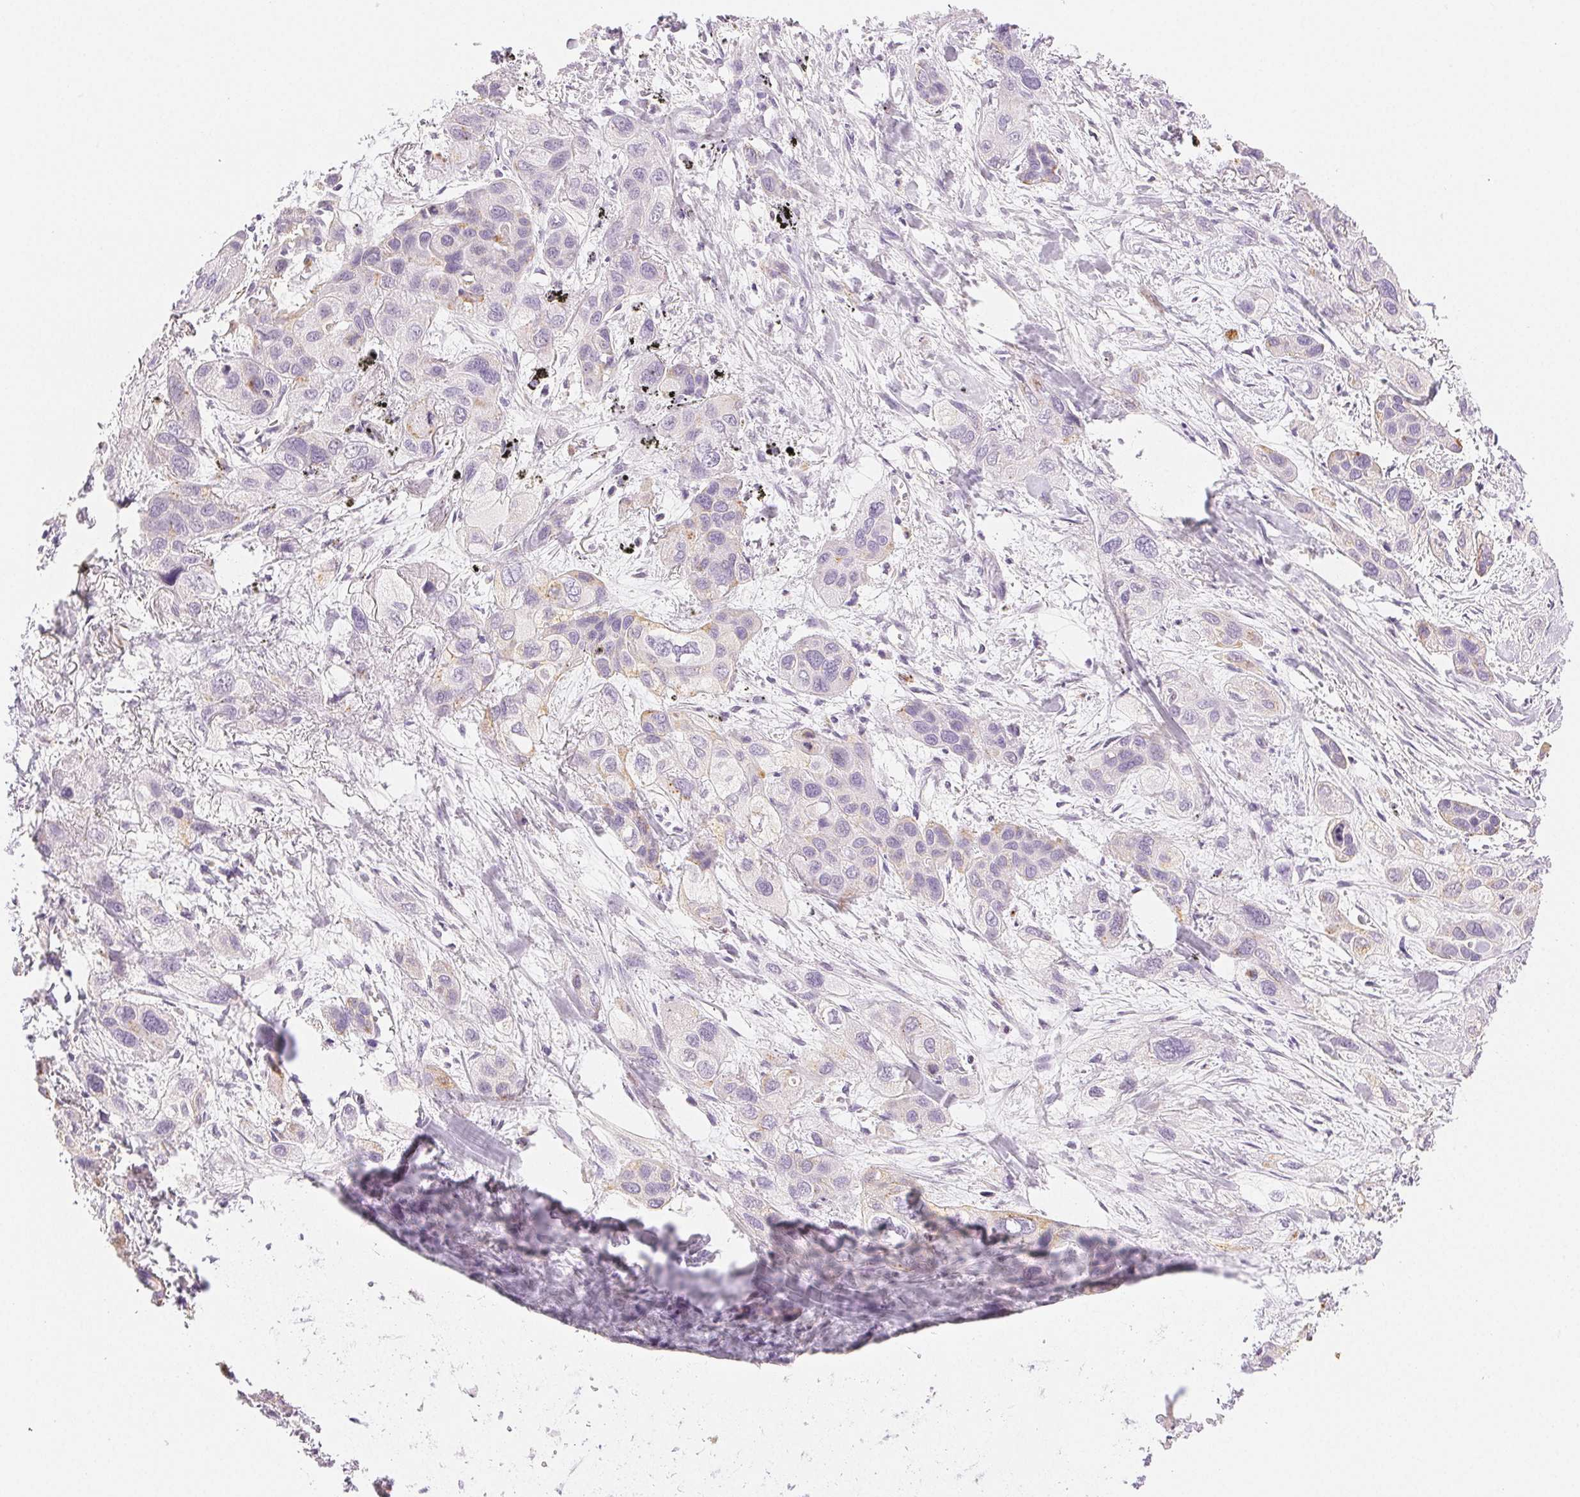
{"staining": {"intensity": "negative", "quantity": "none", "location": "none"}, "tissue": "lung cancer", "cell_type": "Tumor cells", "image_type": "cancer", "snomed": [{"axis": "morphology", "description": "Squamous cell carcinoma, NOS"}, {"axis": "morphology", "description": "Squamous cell carcinoma, metastatic, NOS"}, {"axis": "topography", "description": "Lung"}], "caption": "Tumor cells are negative for protein expression in human lung cancer (squamous cell carcinoma). (DAB (3,3'-diaminobenzidine) IHC visualized using brightfield microscopy, high magnification).", "gene": "SLC5A2", "patient": {"sex": "male", "age": 59}}